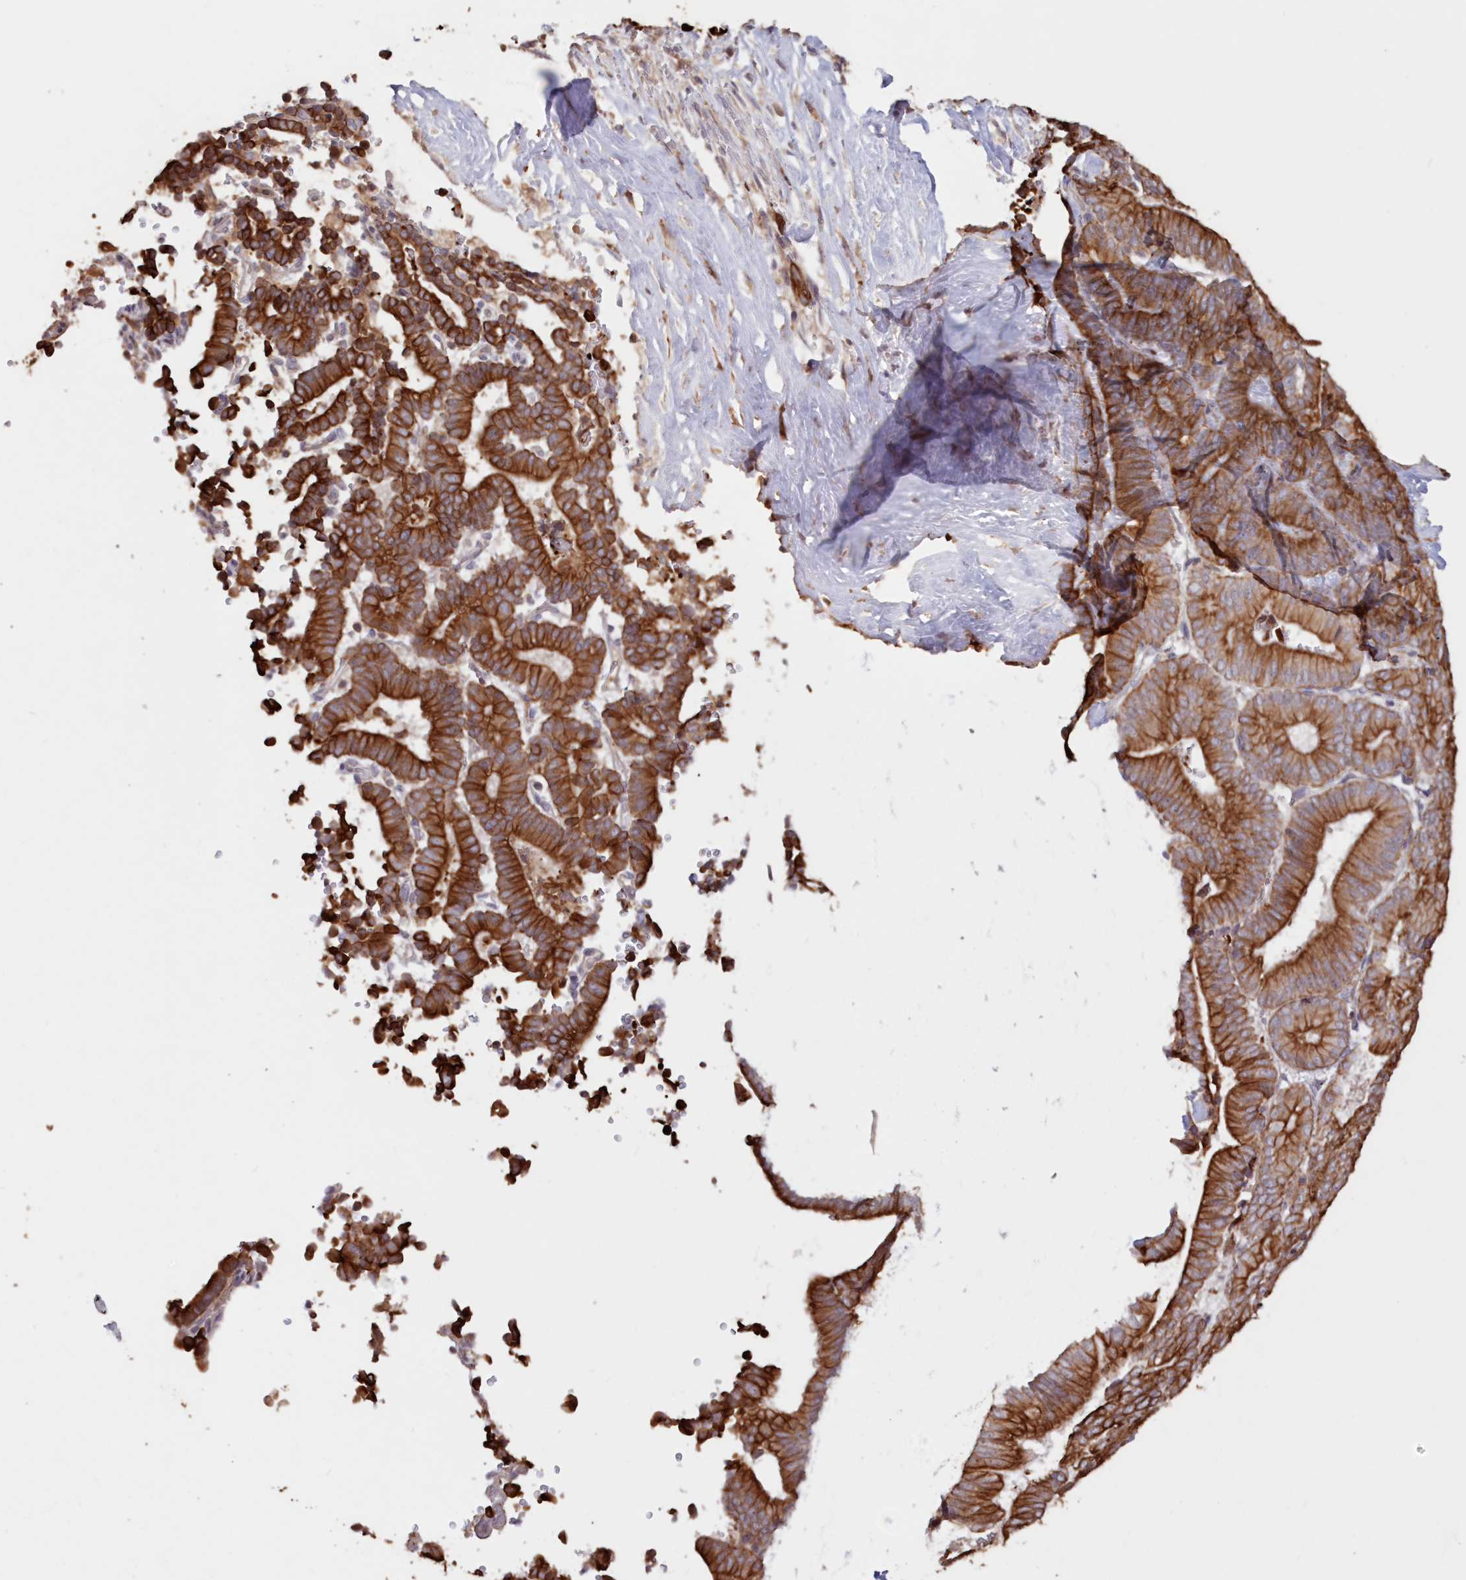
{"staining": {"intensity": "strong", "quantity": ">75%", "location": "cytoplasmic/membranous"}, "tissue": "liver cancer", "cell_type": "Tumor cells", "image_type": "cancer", "snomed": [{"axis": "morphology", "description": "Cholangiocarcinoma"}, {"axis": "topography", "description": "Liver"}], "caption": "This is a histology image of immunohistochemistry staining of liver cancer (cholangiocarcinoma), which shows strong staining in the cytoplasmic/membranous of tumor cells.", "gene": "SNED1", "patient": {"sex": "female", "age": 75}}